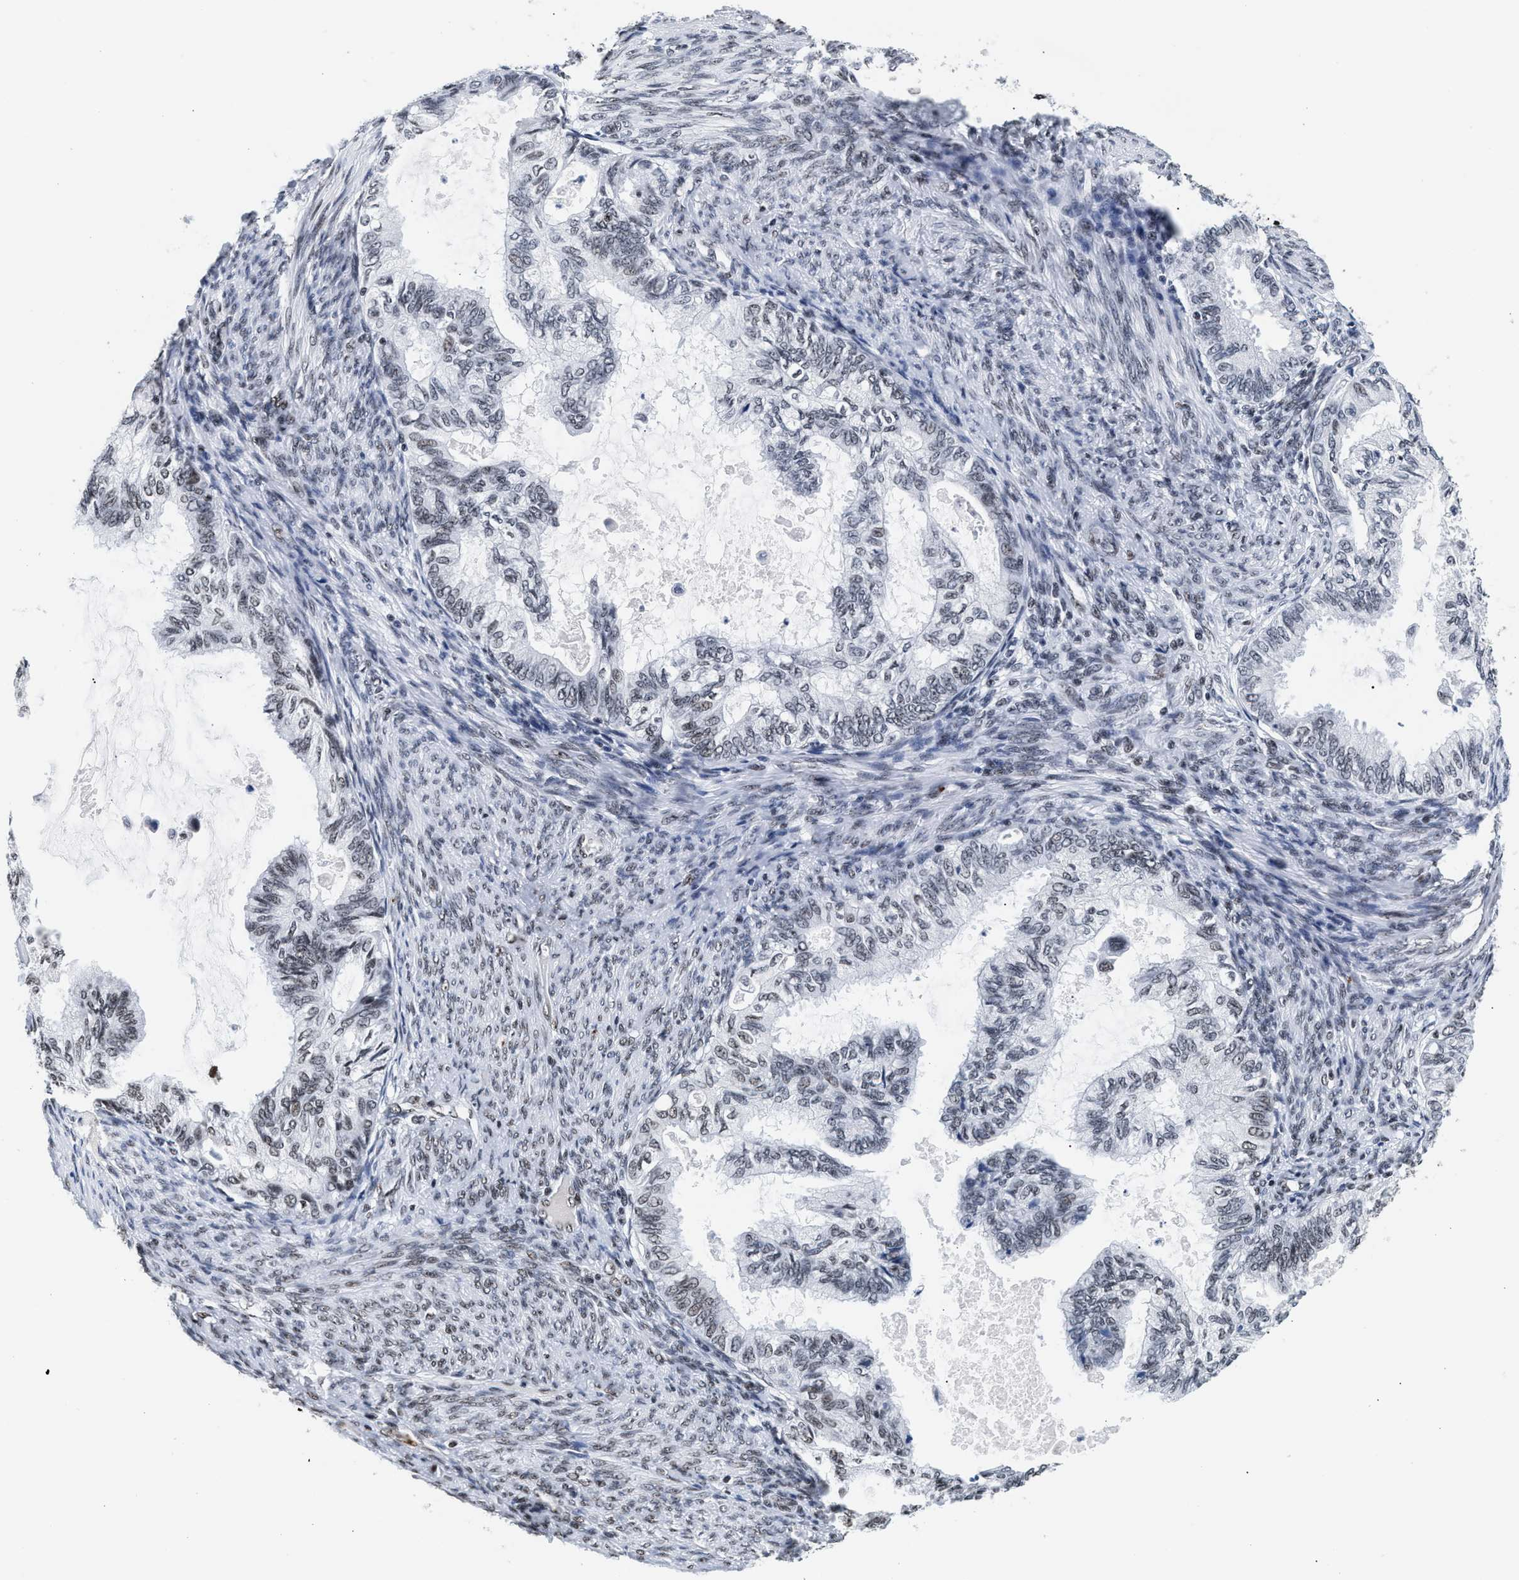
{"staining": {"intensity": "weak", "quantity": "<25%", "location": "nuclear"}, "tissue": "cervical cancer", "cell_type": "Tumor cells", "image_type": "cancer", "snomed": [{"axis": "morphology", "description": "Normal tissue, NOS"}, {"axis": "morphology", "description": "Adenocarcinoma, NOS"}, {"axis": "topography", "description": "Cervix"}, {"axis": "topography", "description": "Endometrium"}], "caption": "A micrograph of adenocarcinoma (cervical) stained for a protein shows no brown staining in tumor cells. The staining was performed using DAB (3,3'-diaminobenzidine) to visualize the protein expression in brown, while the nuclei were stained in blue with hematoxylin (Magnification: 20x).", "gene": "RAD21", "patient": {"sex": "female", "age": 86}}